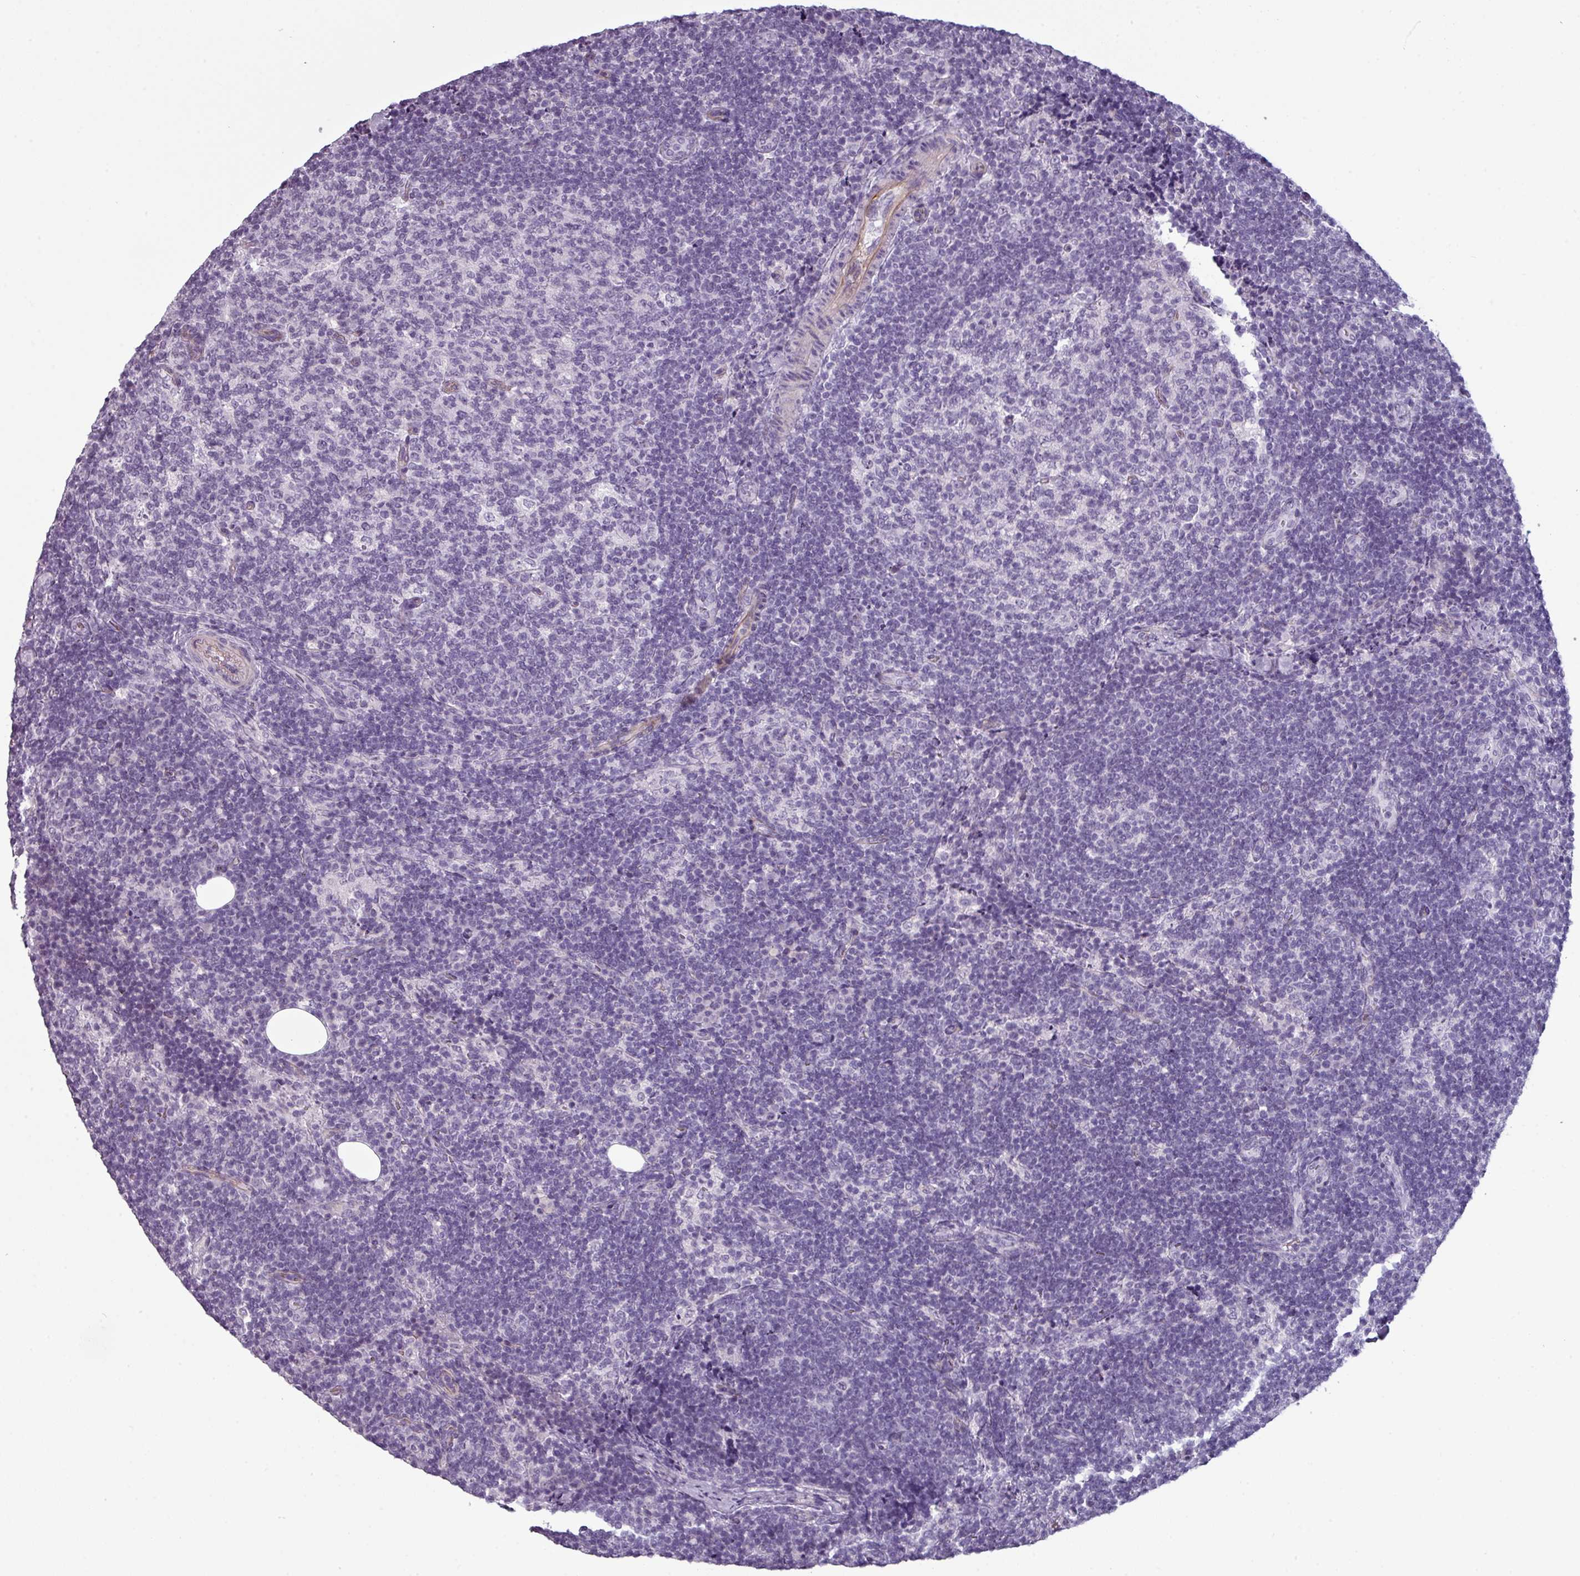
{"staining": {"intensity": "negative", "quantity": "none", "location": "none"}, "tissue": "lymph node", "cell_type": "Germinal center cells", "image_type": "normal", "snomed": [{"axis": "morphology", "description": "Normal tissue, NOS"}, {"axis": "topography", "description": "Lymph node"}], "caption": "Normal lymph node was stained to show a protein in brown. There is no significant positivity in germinal center cells. (Brightfield microscopy of DAB immunohistochemistry (IHC) at high magnification).", "gene": "AREL1", "patient": {"sex": "female", "age": 31}}